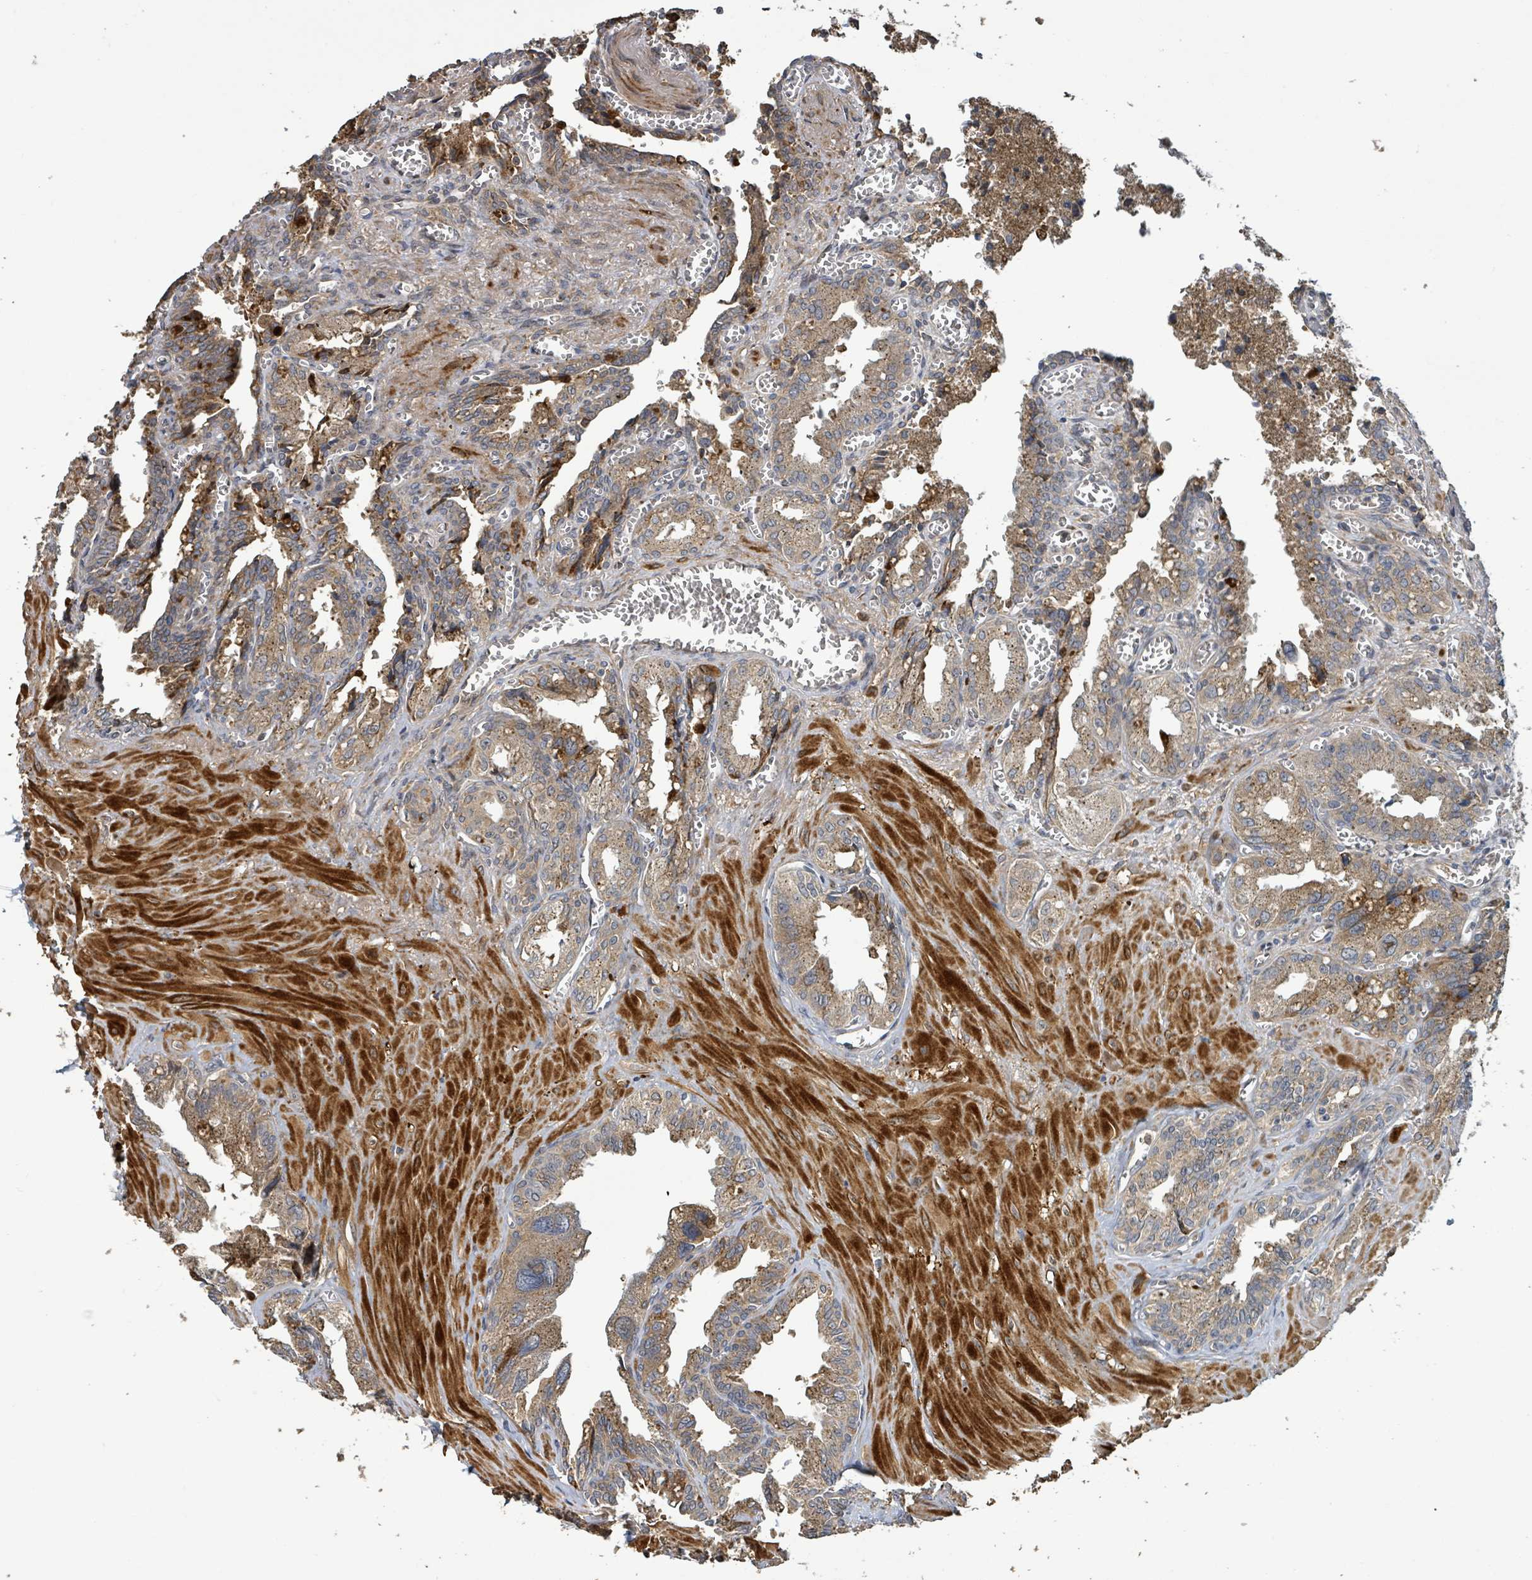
{"staining": {"intensity": "moderate", "quantity": "25%-75%", "location": "cytoplasmic/membranous"}, "tissue": "seminal vesicle", "cell_type": "Glandular cells", "image_type": "normal", "snomed": [{"axis": "morphology", "description": "Normal tissue, NOS"}, {"axis": "topography", "description": "Seminal veicle"}], "caption": "Immunohistochemical staining of normal human seminal vesicle reveals medium levels of moderate cytoplasmic/membranous expression in approximately 25%-75% of glandular cells. Ihc stains the protein of interest in brown and the nuclei are stained blue.", "gene": "STARD4", "patient": {"sex": "male", "age": 67}}